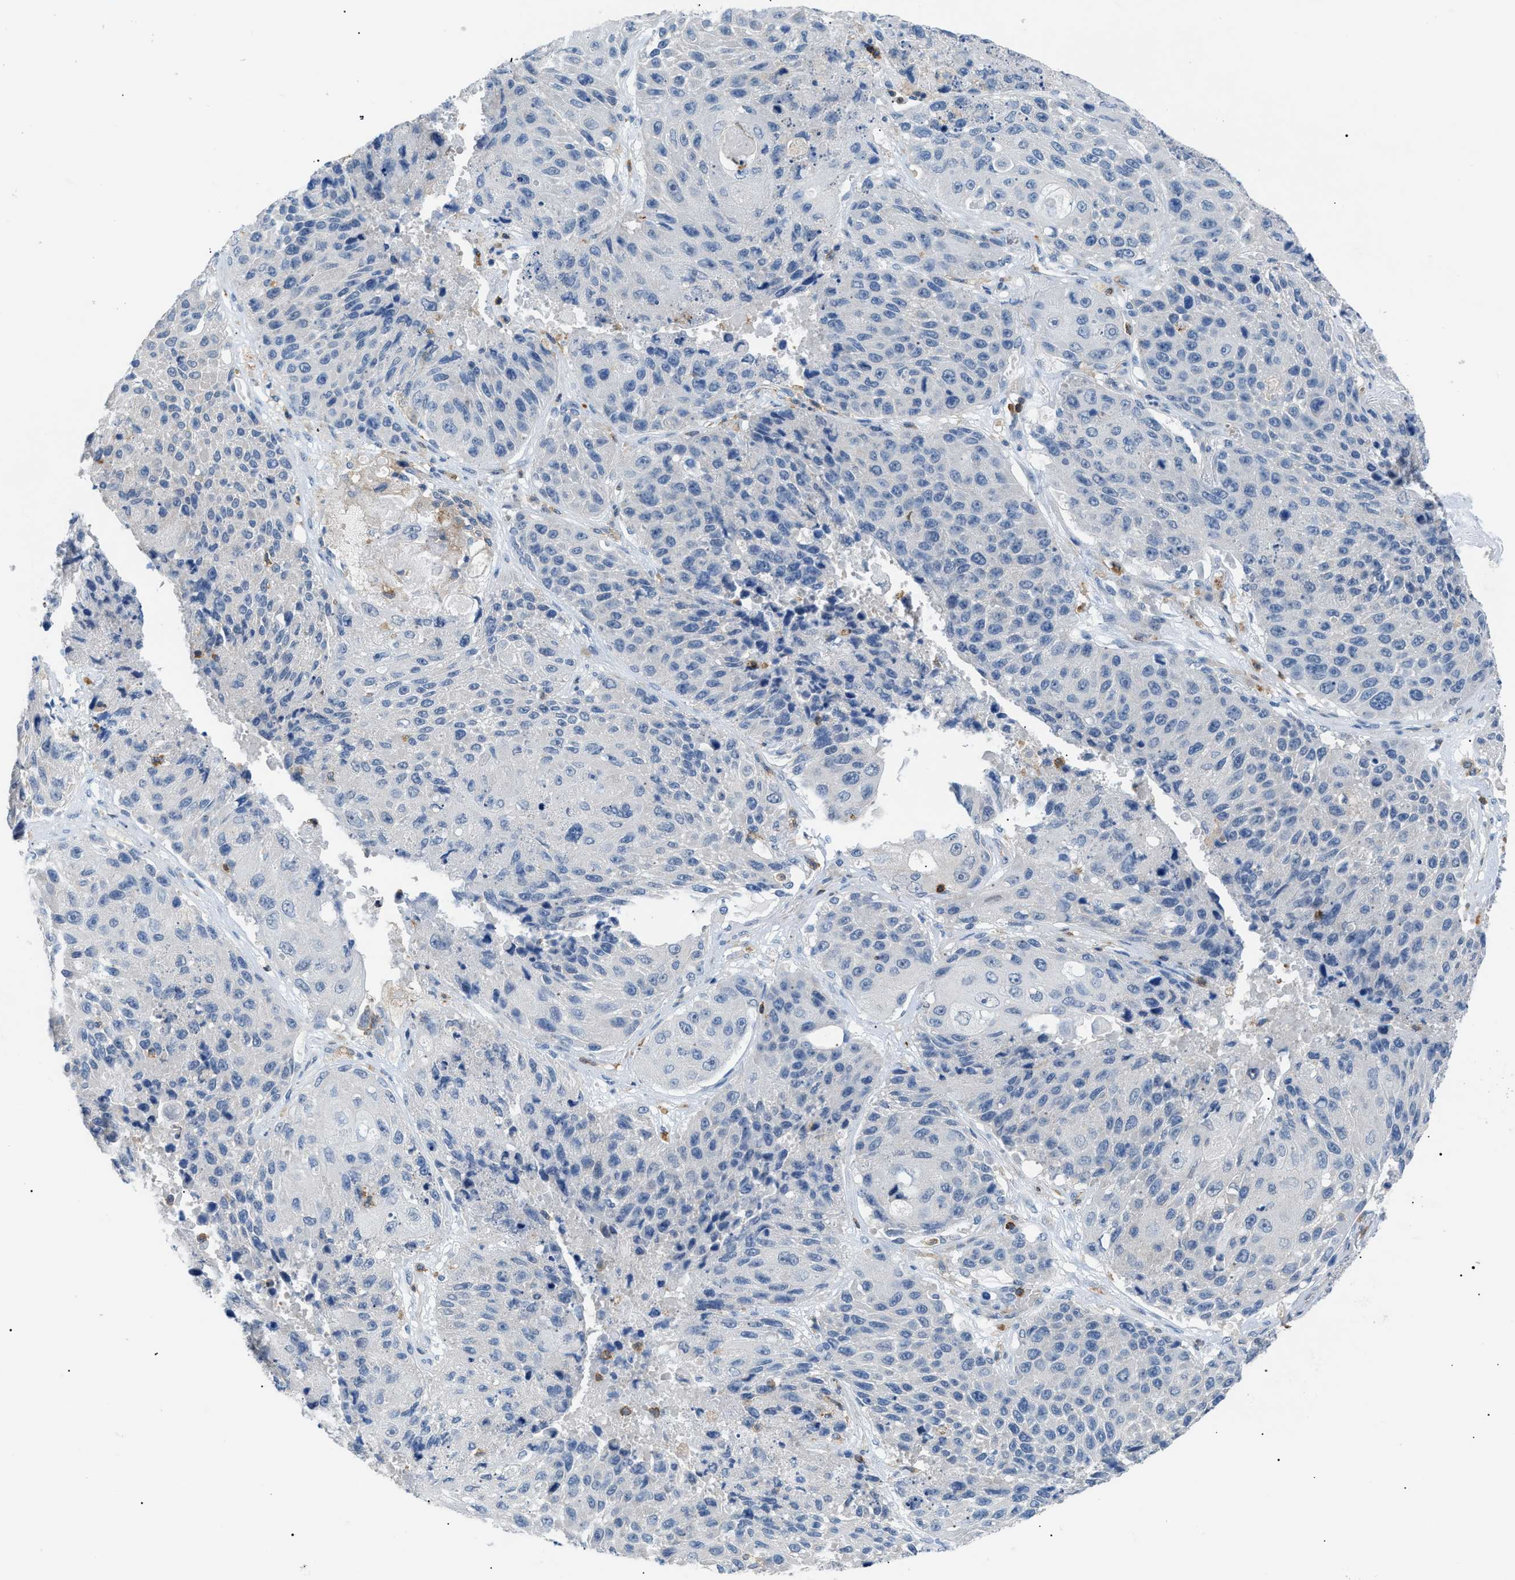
{"staining": {"intensity": "negative", "quantity": "none", "location": "none"}, "tissue": "lung cancer", "cell_type": "Tumor cells", "image_type": "cancer", "snomed": [{"axis": "morphology", "description": "Squamous cell carcinoma, NOS"}, {"axis": "topography", "description": "Lung"}], "caption": "Photomicrograph shows no protein staining in tumor cells of squamous cell carcinoma (lung) tissue.", "gene": "INPP5D", "patient": {"sex": "male", "age": 61}}